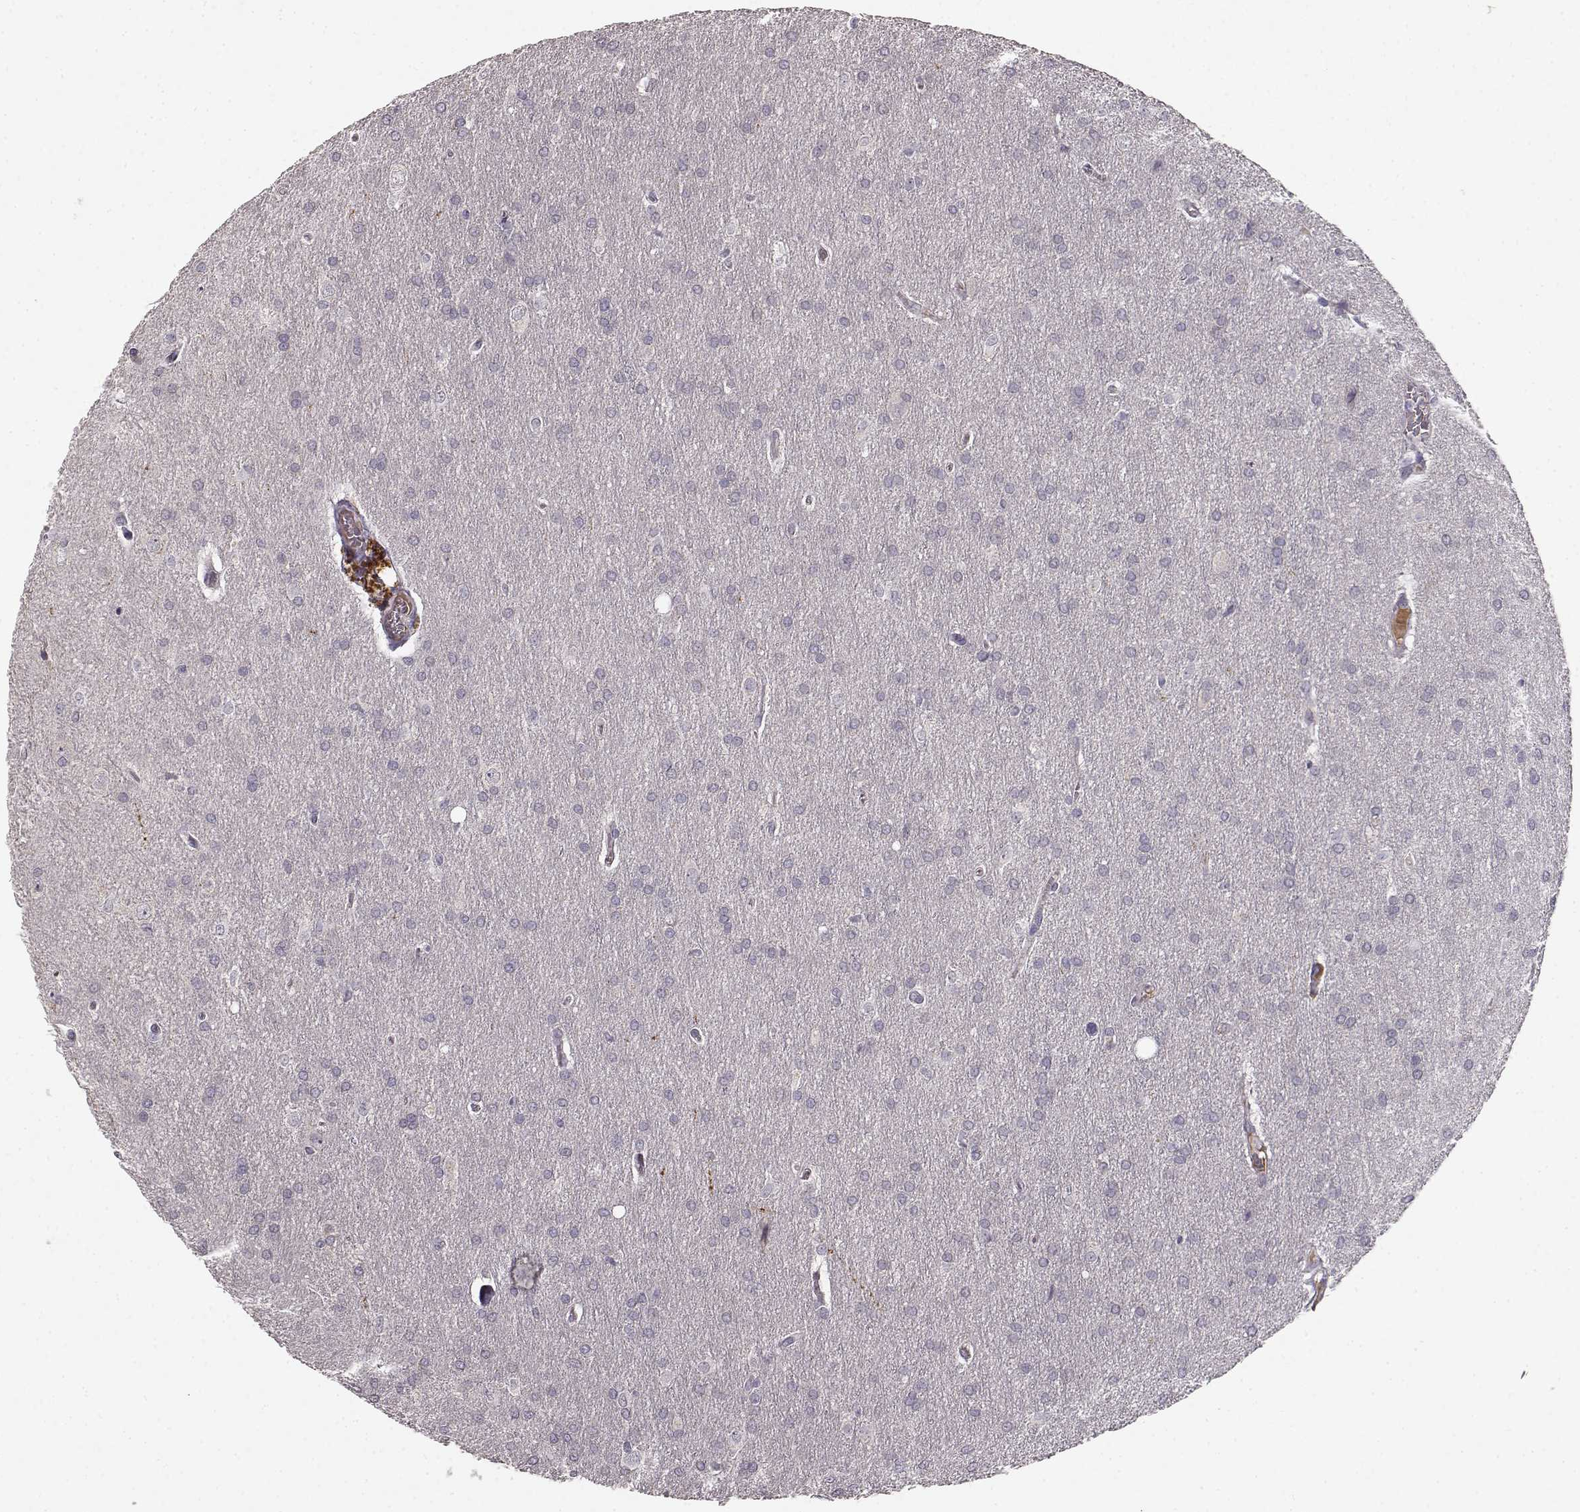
{"staining": {"intensity": "negative", "quantity": "none", "location": "none"}, "tissue": "glioma", "cell_type": "Tumor cells", "image_type": "cancer", "snomed": [{"axis": "morphology", "description": "Glioma, malignant, Low grade"}, {"axis": "topography", "description": "Brain"}], "caption": "High power microscopy histopathology image of an IHC photomicrograph of glioma, revealing no significant expression in tumor cells.", "gene": "YJEFN3", "patient": {"sex": "female", "age": 32}}